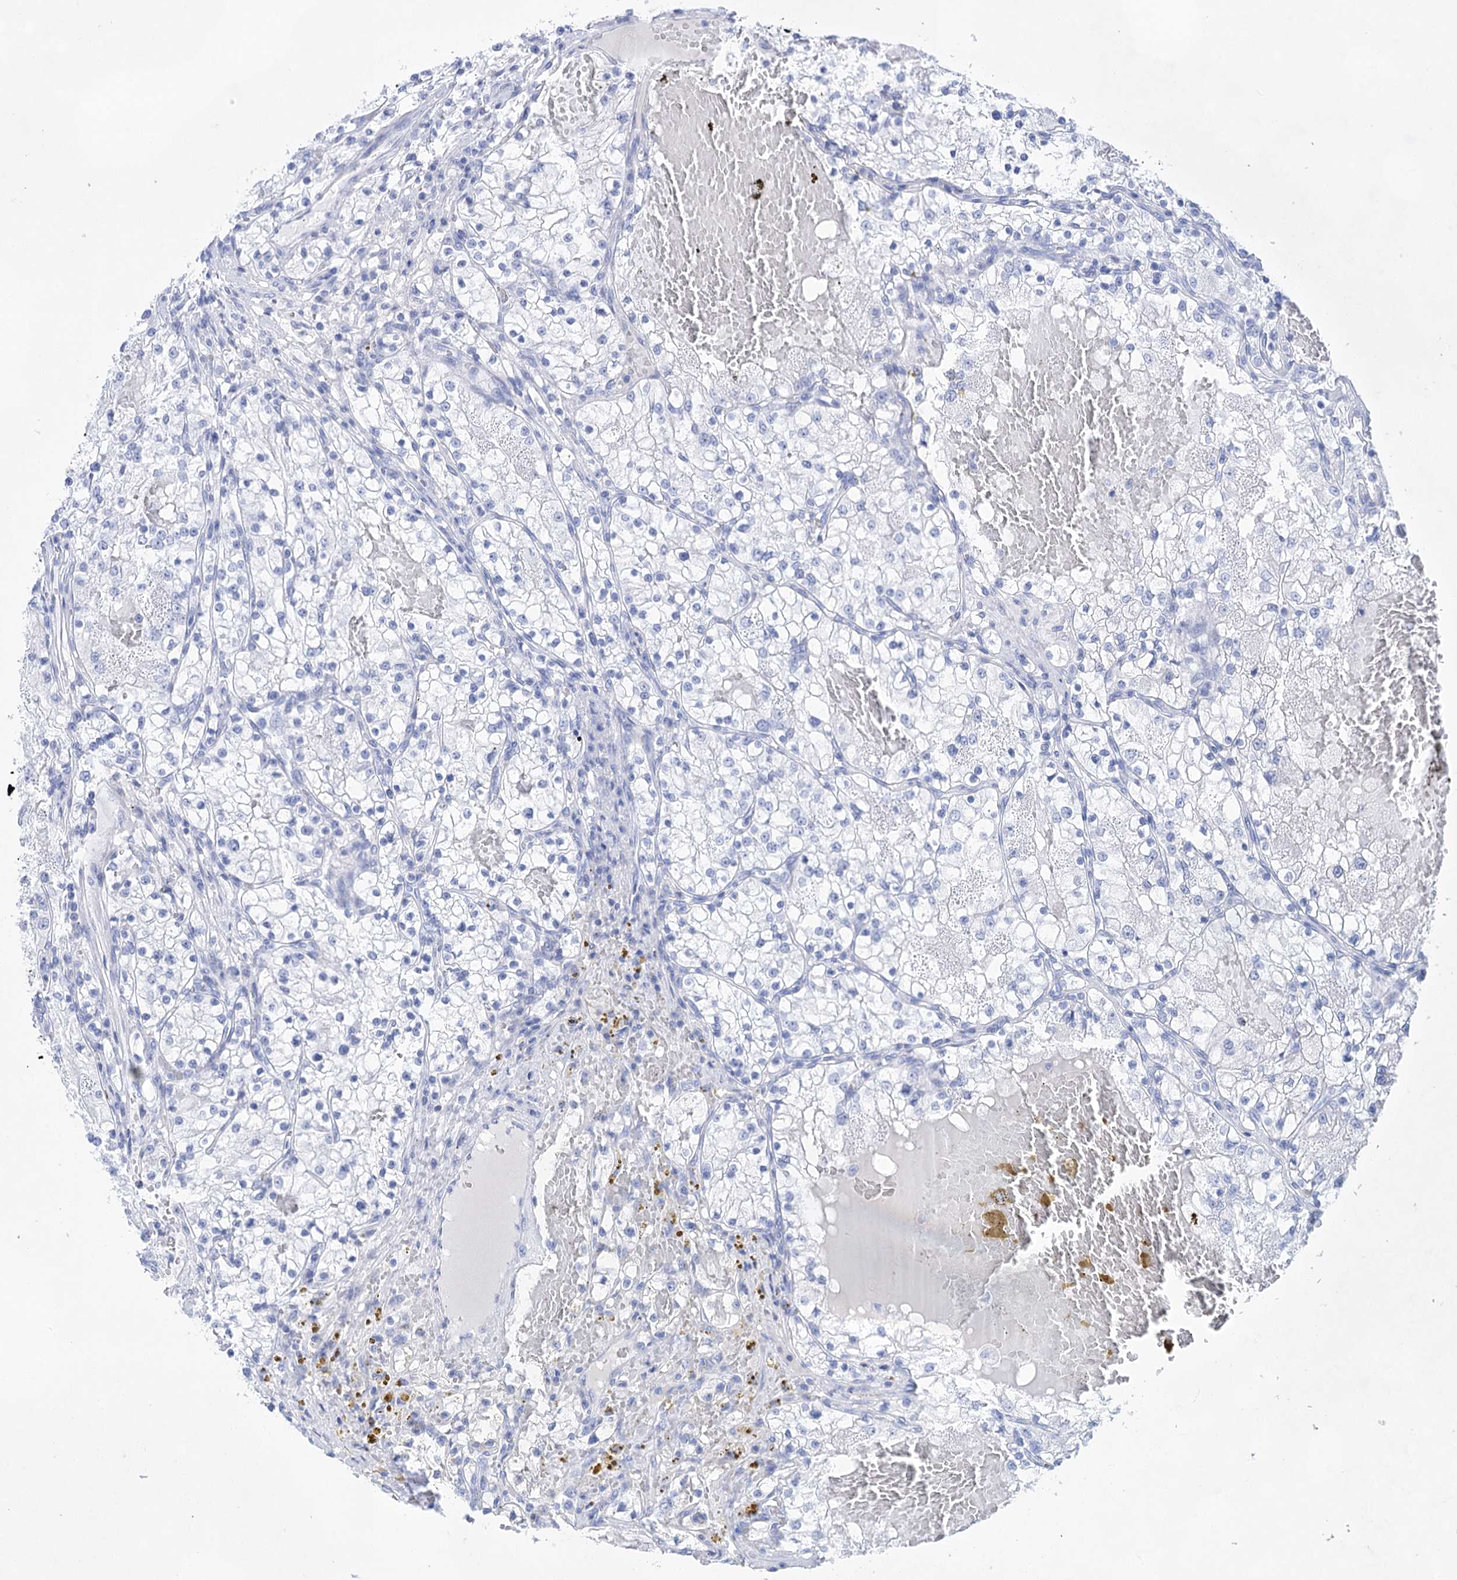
{"staining": {"intensity": "negative", "quantity": "none", "location": "none"}, "tissue": "renal cancer", "cell_type": "Tumor cells", "image_type": "cancer", "snomed": [{"axis": "morphology", "description": "Normal tissue, NOS"}, {"axis": "morphology", "description": "Adenocarcinoma, NOS"}, {"axis": "topography", "description": "Kidney"}], "caption": "The immunohistochemistry (IHC) micrograph has no significant staining in tumor cells of renal adenocarcinoma tissue.", "gene": "LALBA", "patient": {"sex": "male", "age": 68}}